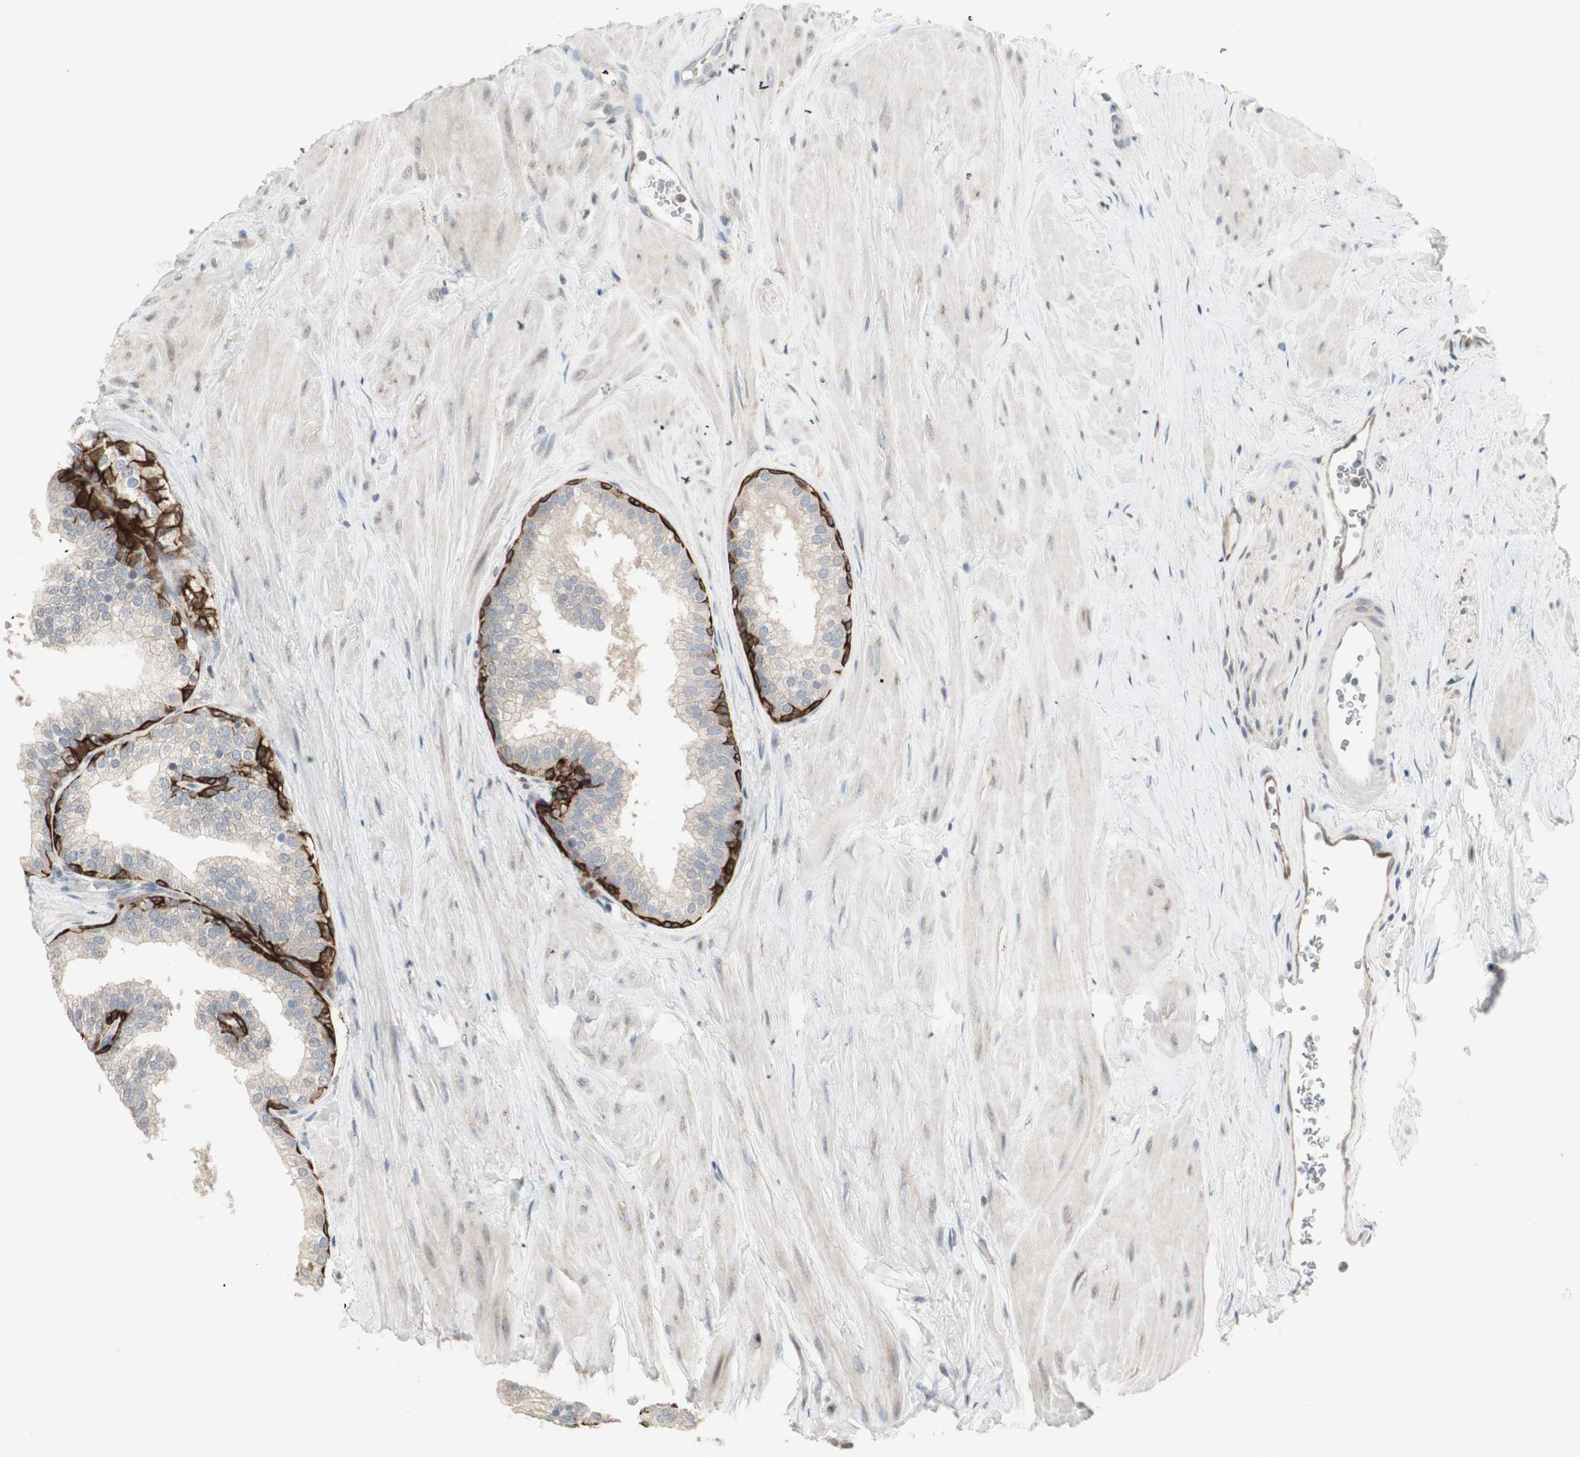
{"staining": {"intensity": "strong", "quantity": "<25%", "location": "cytoplasmic/membranous"}, "tissue": "prostate", "cell_type": "Glandular cells", "image_type": "normal", "snomed": [{"axis": "morphology", "description": "Normal tissue, NOS"}, {"axis": "topography", "description": "Prostate"}], "caption": "A brown stain shows strong cytoplasmic/membranous staining of a protein in glandular cells of normal prostate.", "gene": "ZFP36", "patient": {"sex": "male", "age": 60}}